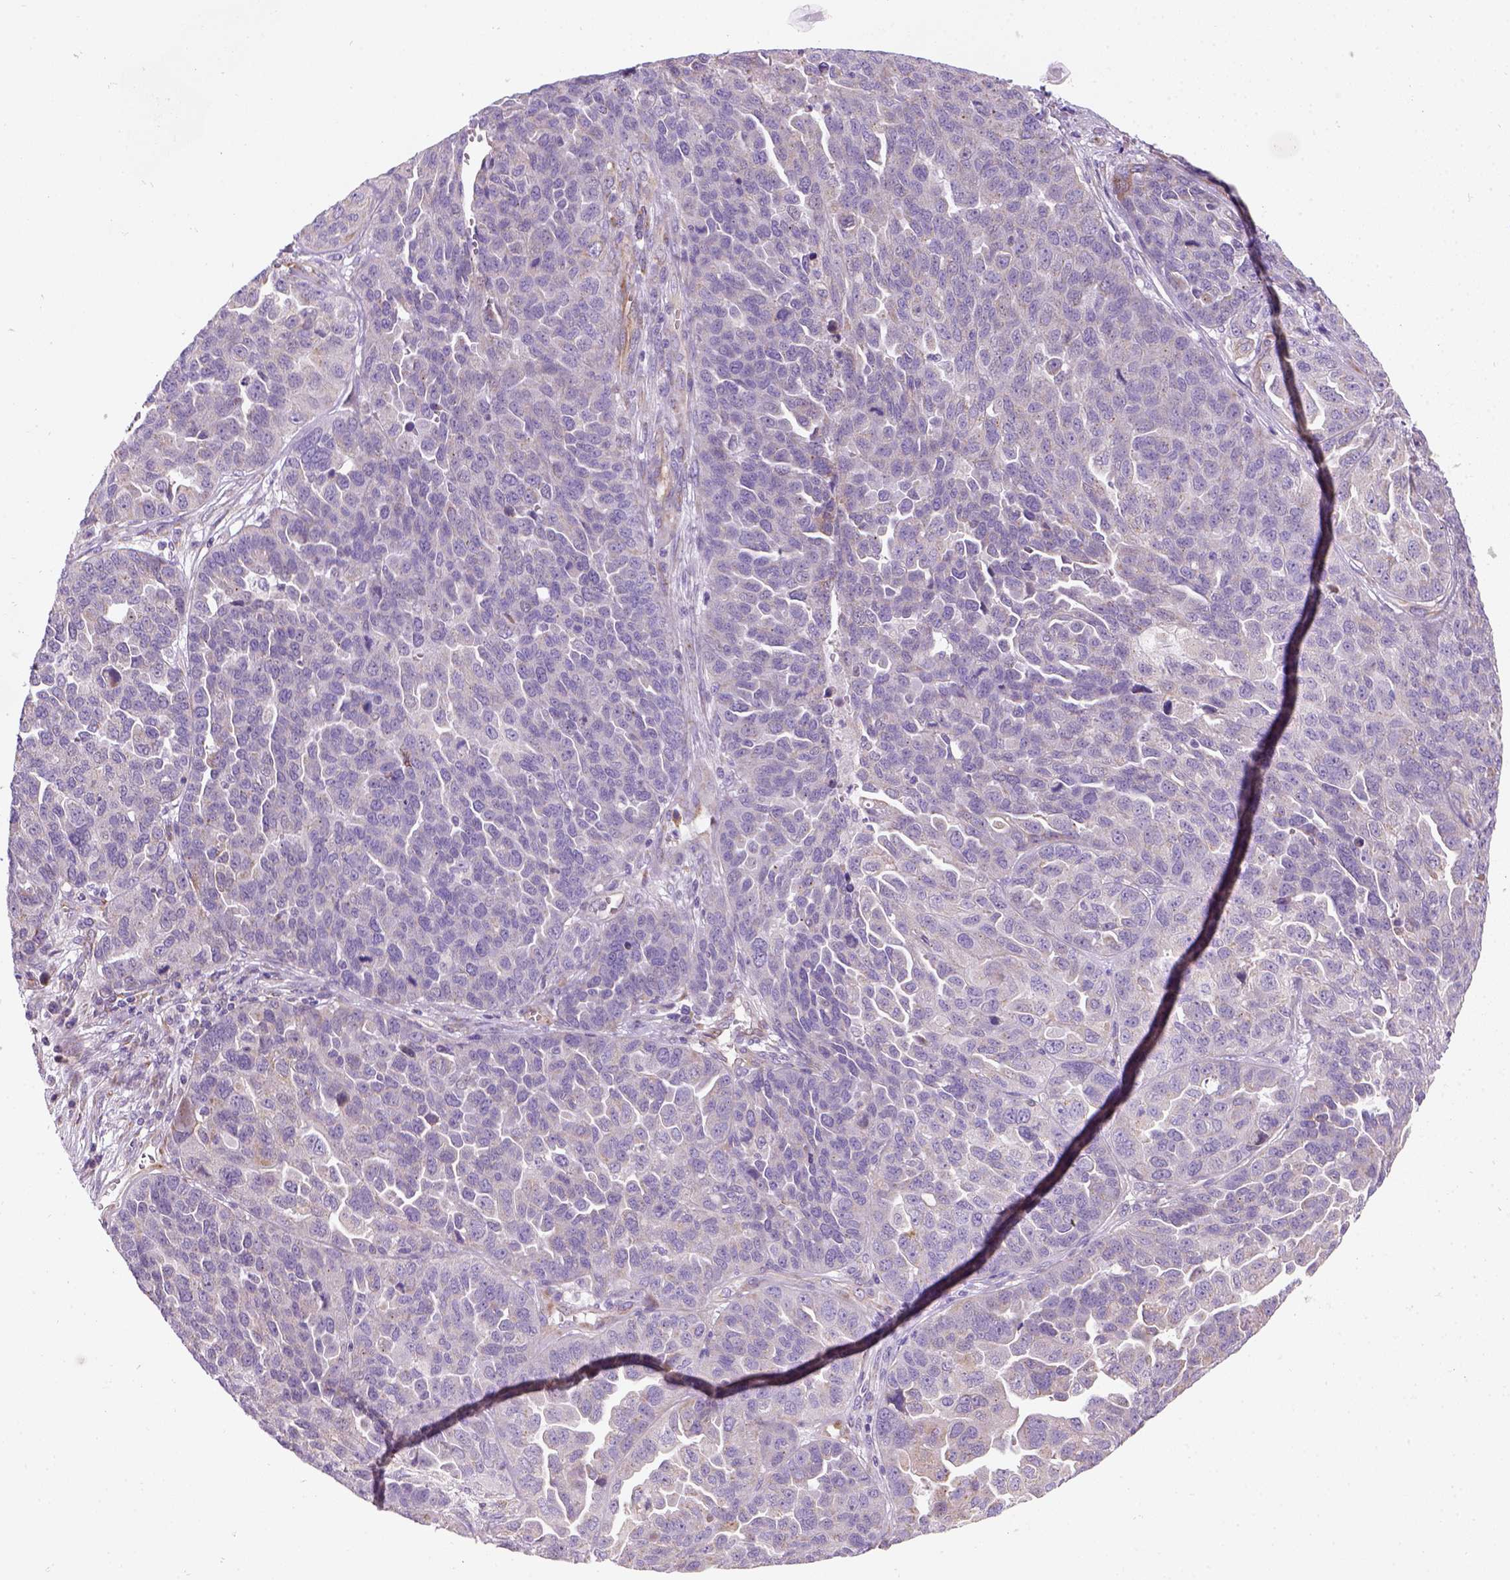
{"staining": {"intensity": "negative", "quantity": "none", "location": "none"}, "tissue": "ovarian cancer", "cell_type": "Tumor cells", "image_type": "cancer", "snomed": [{"axis": "morphology", "description": "Cystadenocarcinoma, serous, NOS"}, {"axis": "topography", "description": "Ovary"}], "caption": "Tumor cells show no significant protein positivity in serous cystadenocarcinoma (ovarian).", "gene": "CES2", "patient": {"sex": "female", "age": 87}}